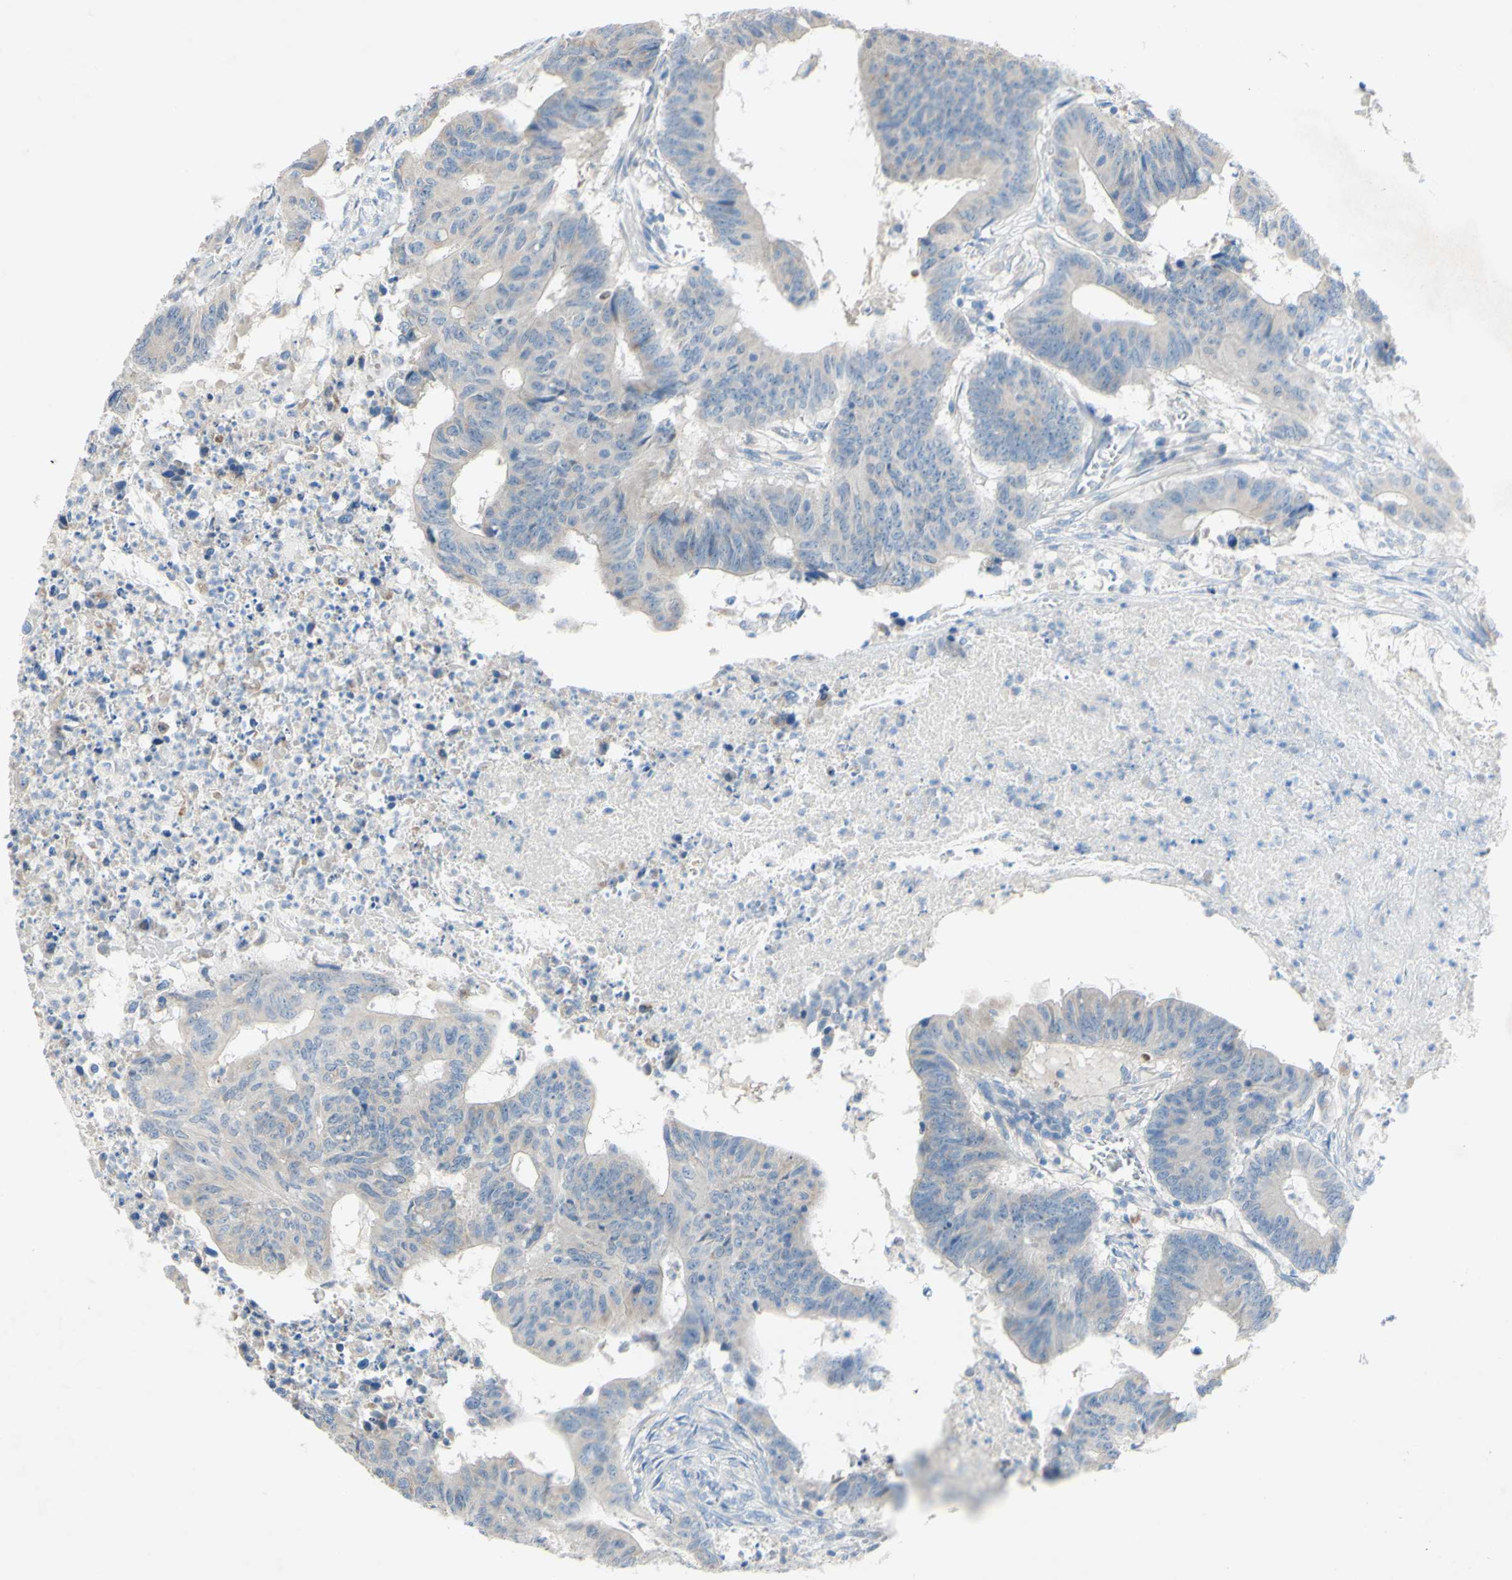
{"staining": {"intensity": "negative", "quantity": "none", "location": "none"}, "tissue": "colorectal cancer", "cell_type": "Tumor cells", "image_type": "cancer", "snomed": [{"axis": "morphology", "description": "Adenocarcinoma, NOS"}, {"axis": "topography", "description": "Colon"}], "caption": "The immunohistochemistry (IHC) photomicrograph has no significant expression in tumor cells of colorectal cancer tissue. (Immunohistochemistry (ihc), brightfield microscopy, high magnification).", "gene": "ACADL", "patient": {"sex": "male", "age": 45}}